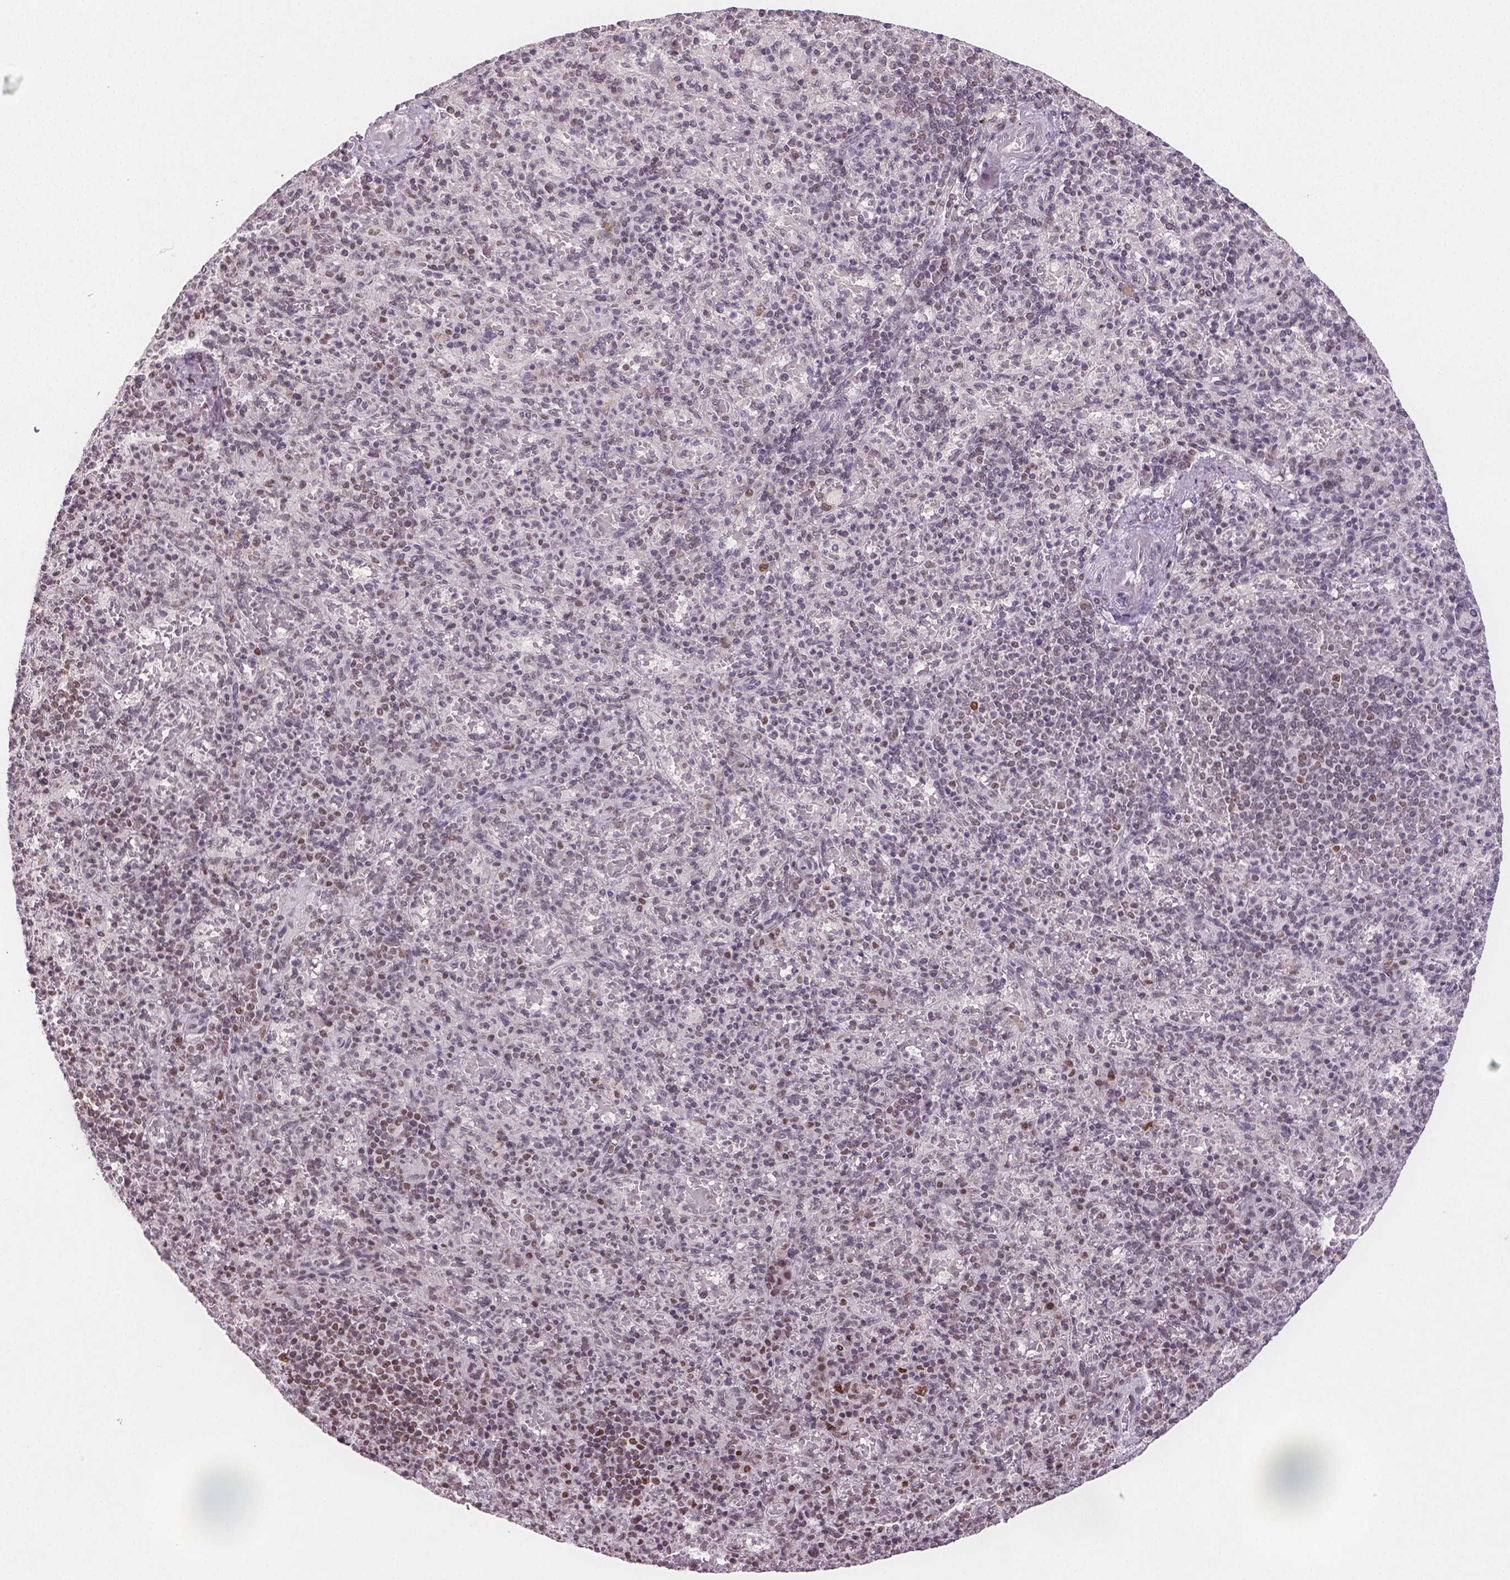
{"staining": {"intensity": "weak", "quantity": ">75%", "location": "nuclear"}, "tissue": "spleen", "cell_type": "Cells in red pulp", "image_type": "normal", "snomed": [{"axis": "morphology", "description": "Normal tissue, NOS"}, {"axis": "topography", "description": "Spleen"}], "caption": "This is an image of immunohistochemistry staining of normal spleen, which shows weak staining in the nuclear of cells in red pulp.", "gene": "FANCE", "patient": {"sex": "female", "age": 74}}